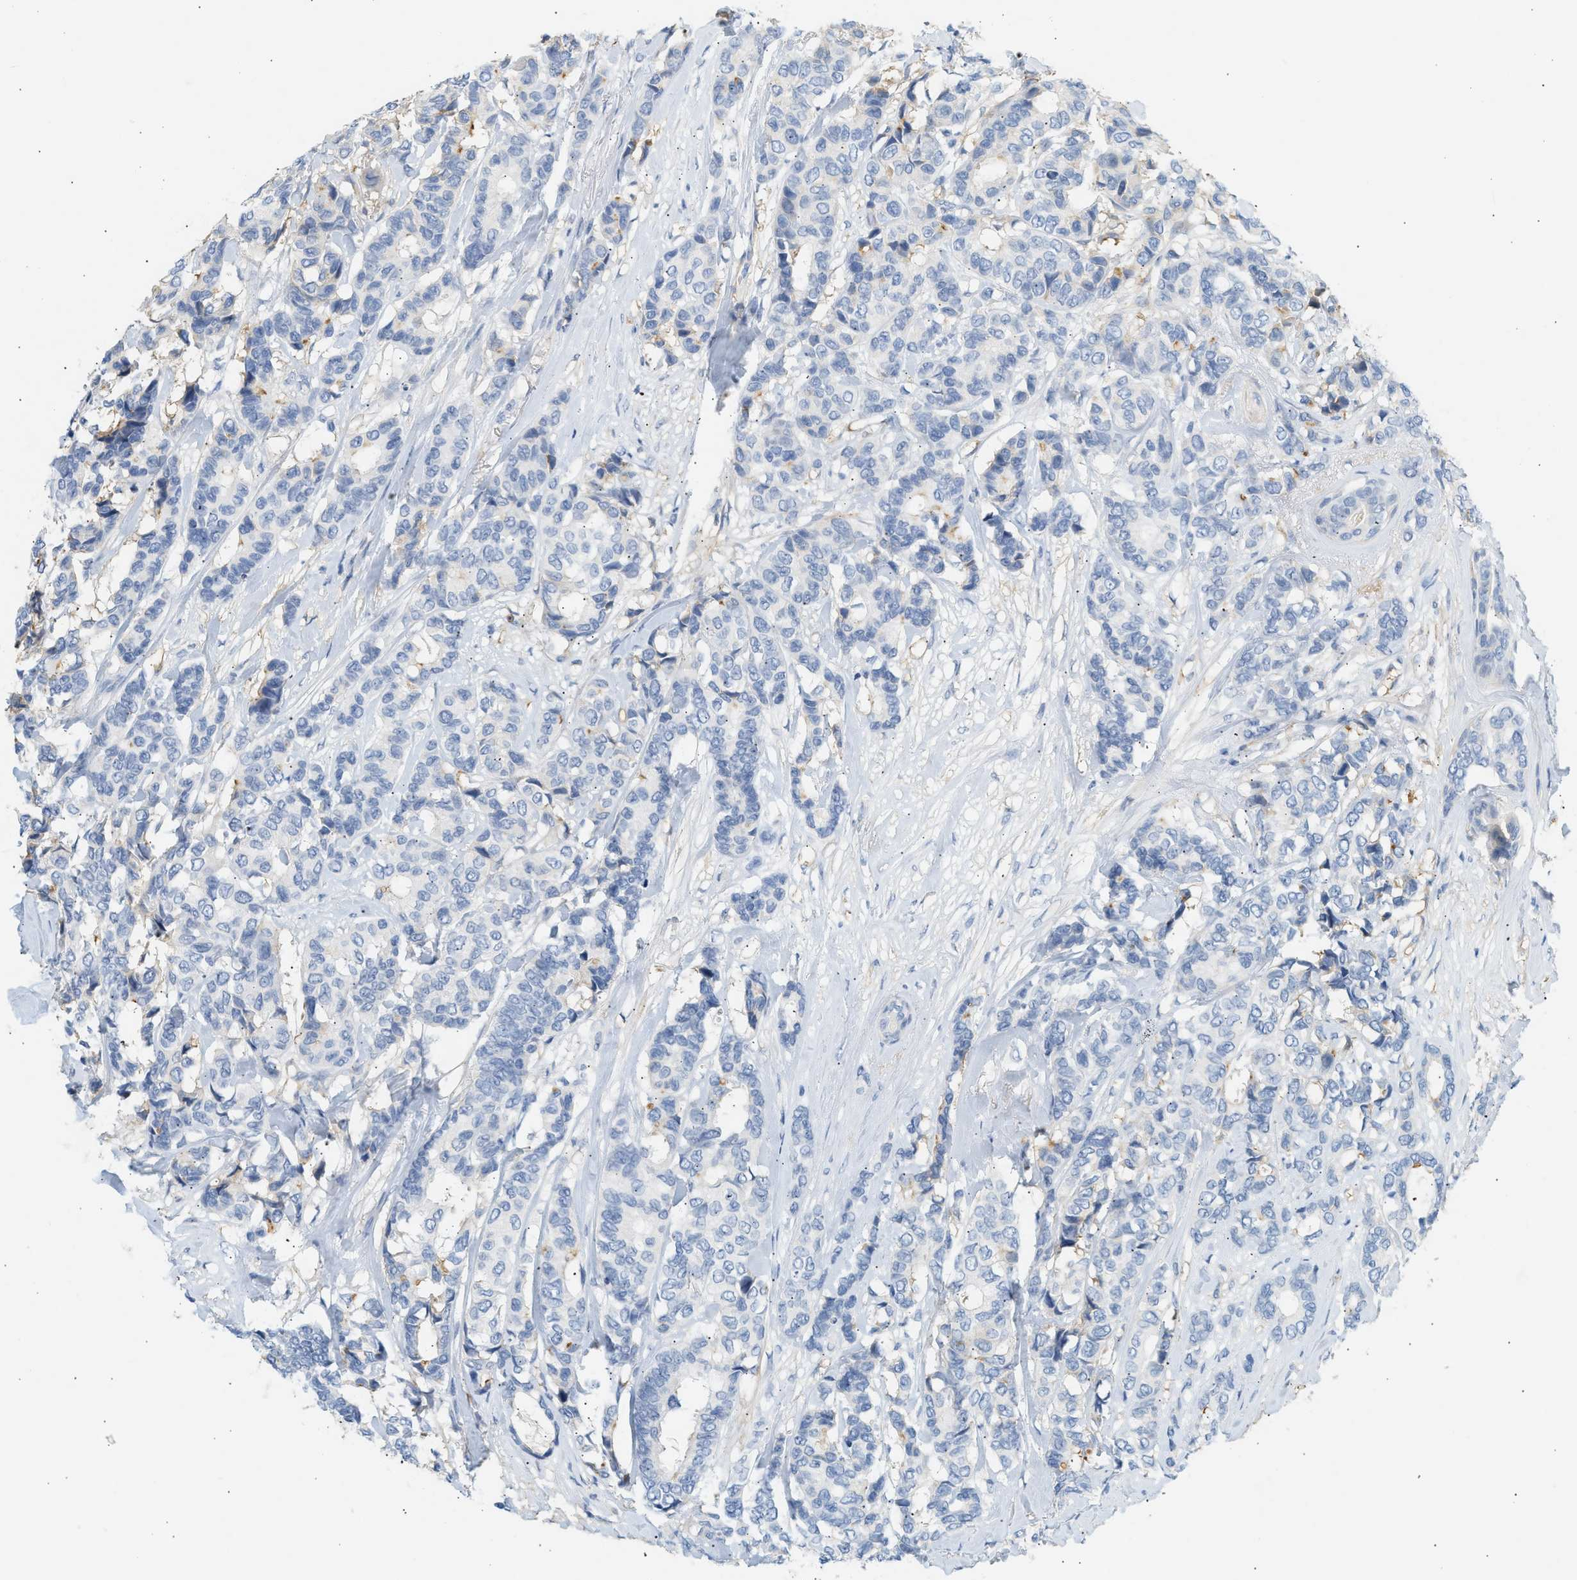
{"staining": {"intensity": "negative", "quantity": "none", "location": "none"}, "tissue": "breast cancer", "cell_type": "Tumor cells", "image_type": "cancer", "snomed": [{"axis": "morphology", "description": "Duct carcinoma"}, {"axis": "topography", "description": "Breast"}], "caption": "Breast invasive ductal carcinoma was stained to show a protein in brown. There is no significant expression in tumor cells. The staining was performed using DAB (3,3'-diaminobenzidine) to visualize the protein expression in brown, while the nuclei were stained in blue with hematoxylin (Magnification: 20x).", "gene": "BVES", "patient": {"sex": "female", "age": 87}}